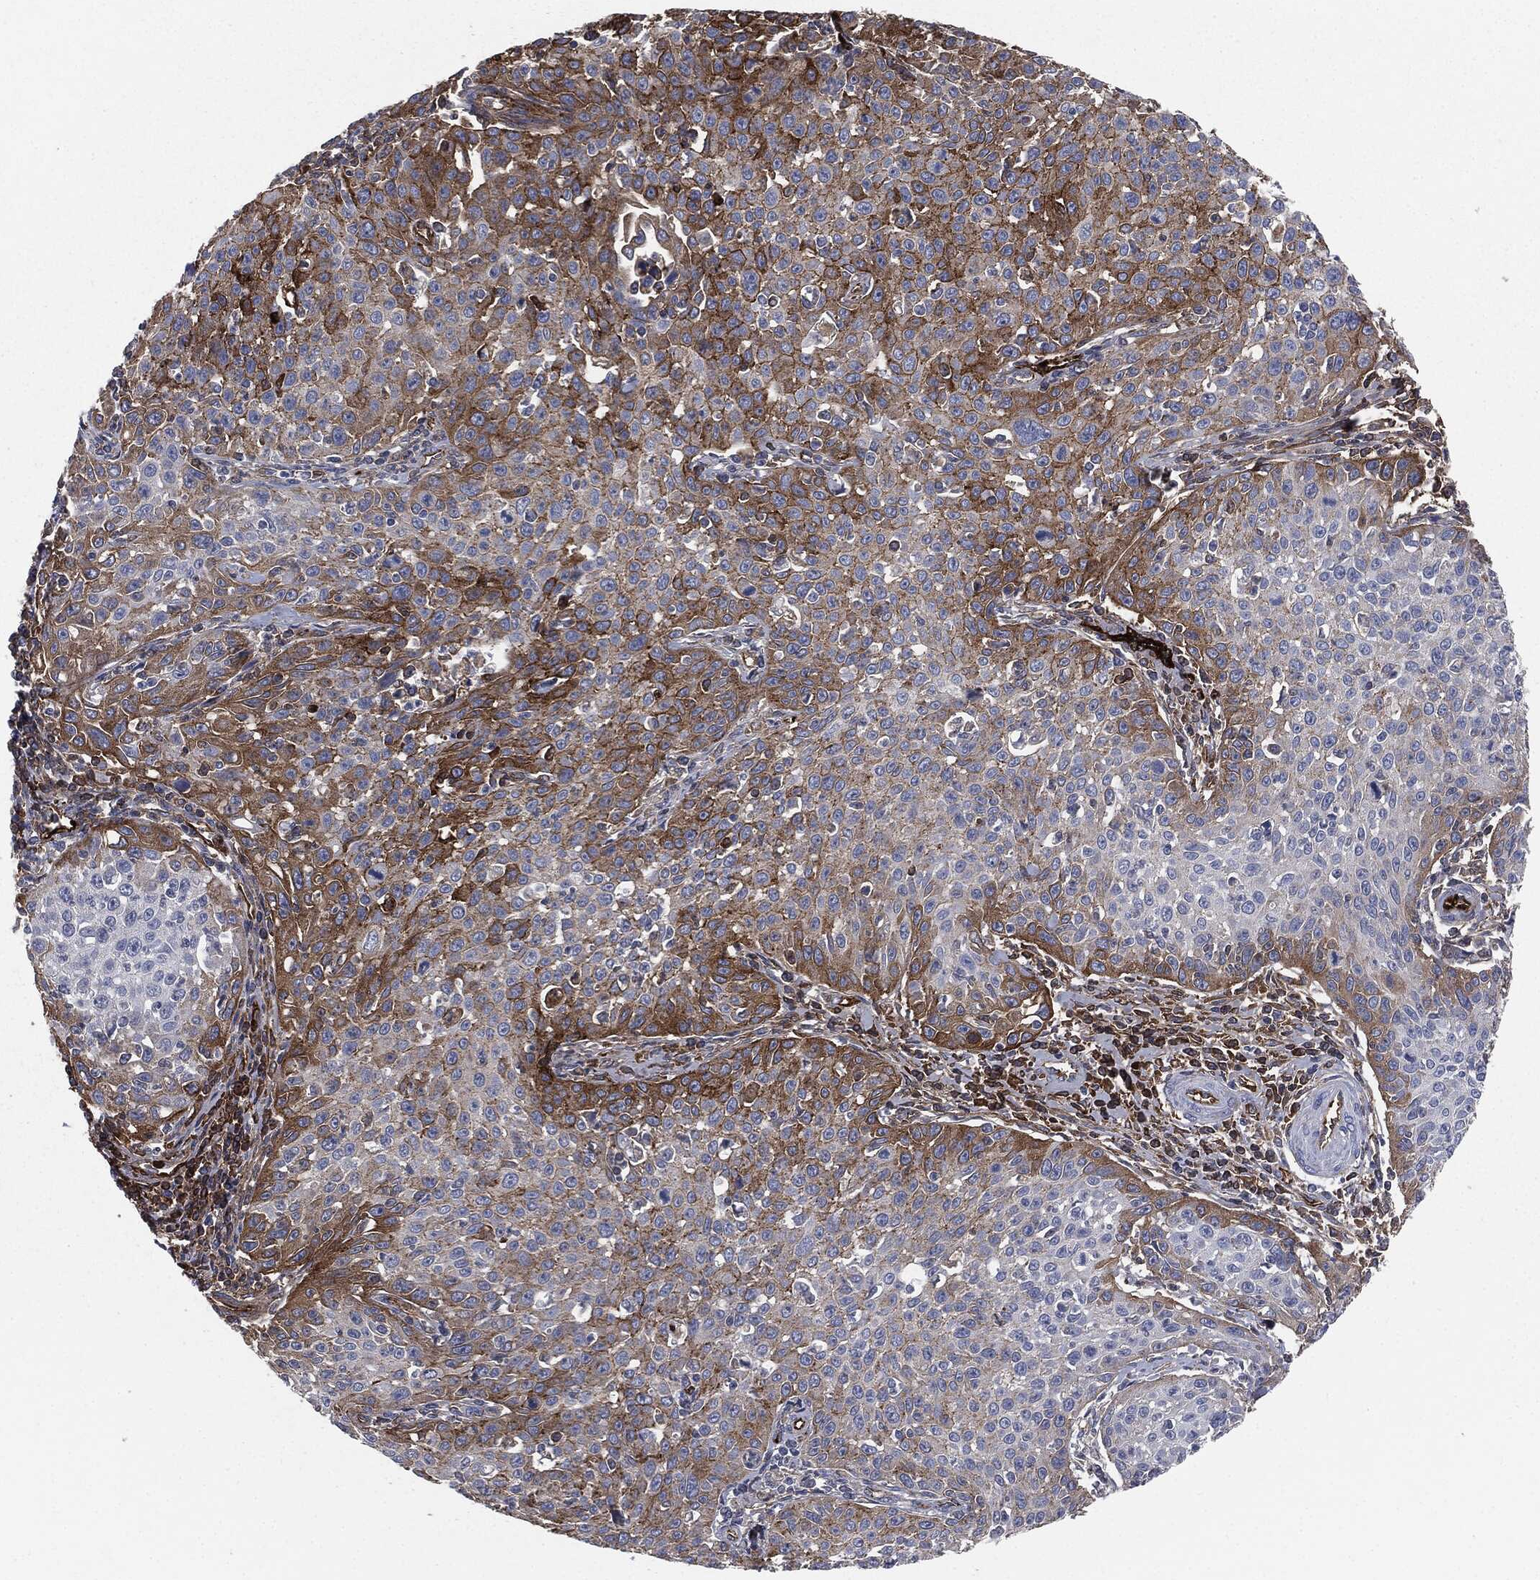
{"staining": {"intensity": "moderate", "quantity": "<25%", "location": "cytoplasmic/membranous"}, "tissue": "cervical cancer", "cell_type": "Tumor cells", "image_type": "cancer", "snomed": [{"axis": "morphology", "description": "Squamous cell carcinoma, NOS"}, {"axis": "topography", "description": "Cervix"}], "caption": "Squamous cell carcinoma (cervical) stained with DAB IHC exhibits low levels of moderate cytoplasmic/membranous positivity in approximately <25% of tumor cells.", "gene": "APOB", "patient": {"sex": "female", "age": 26}}